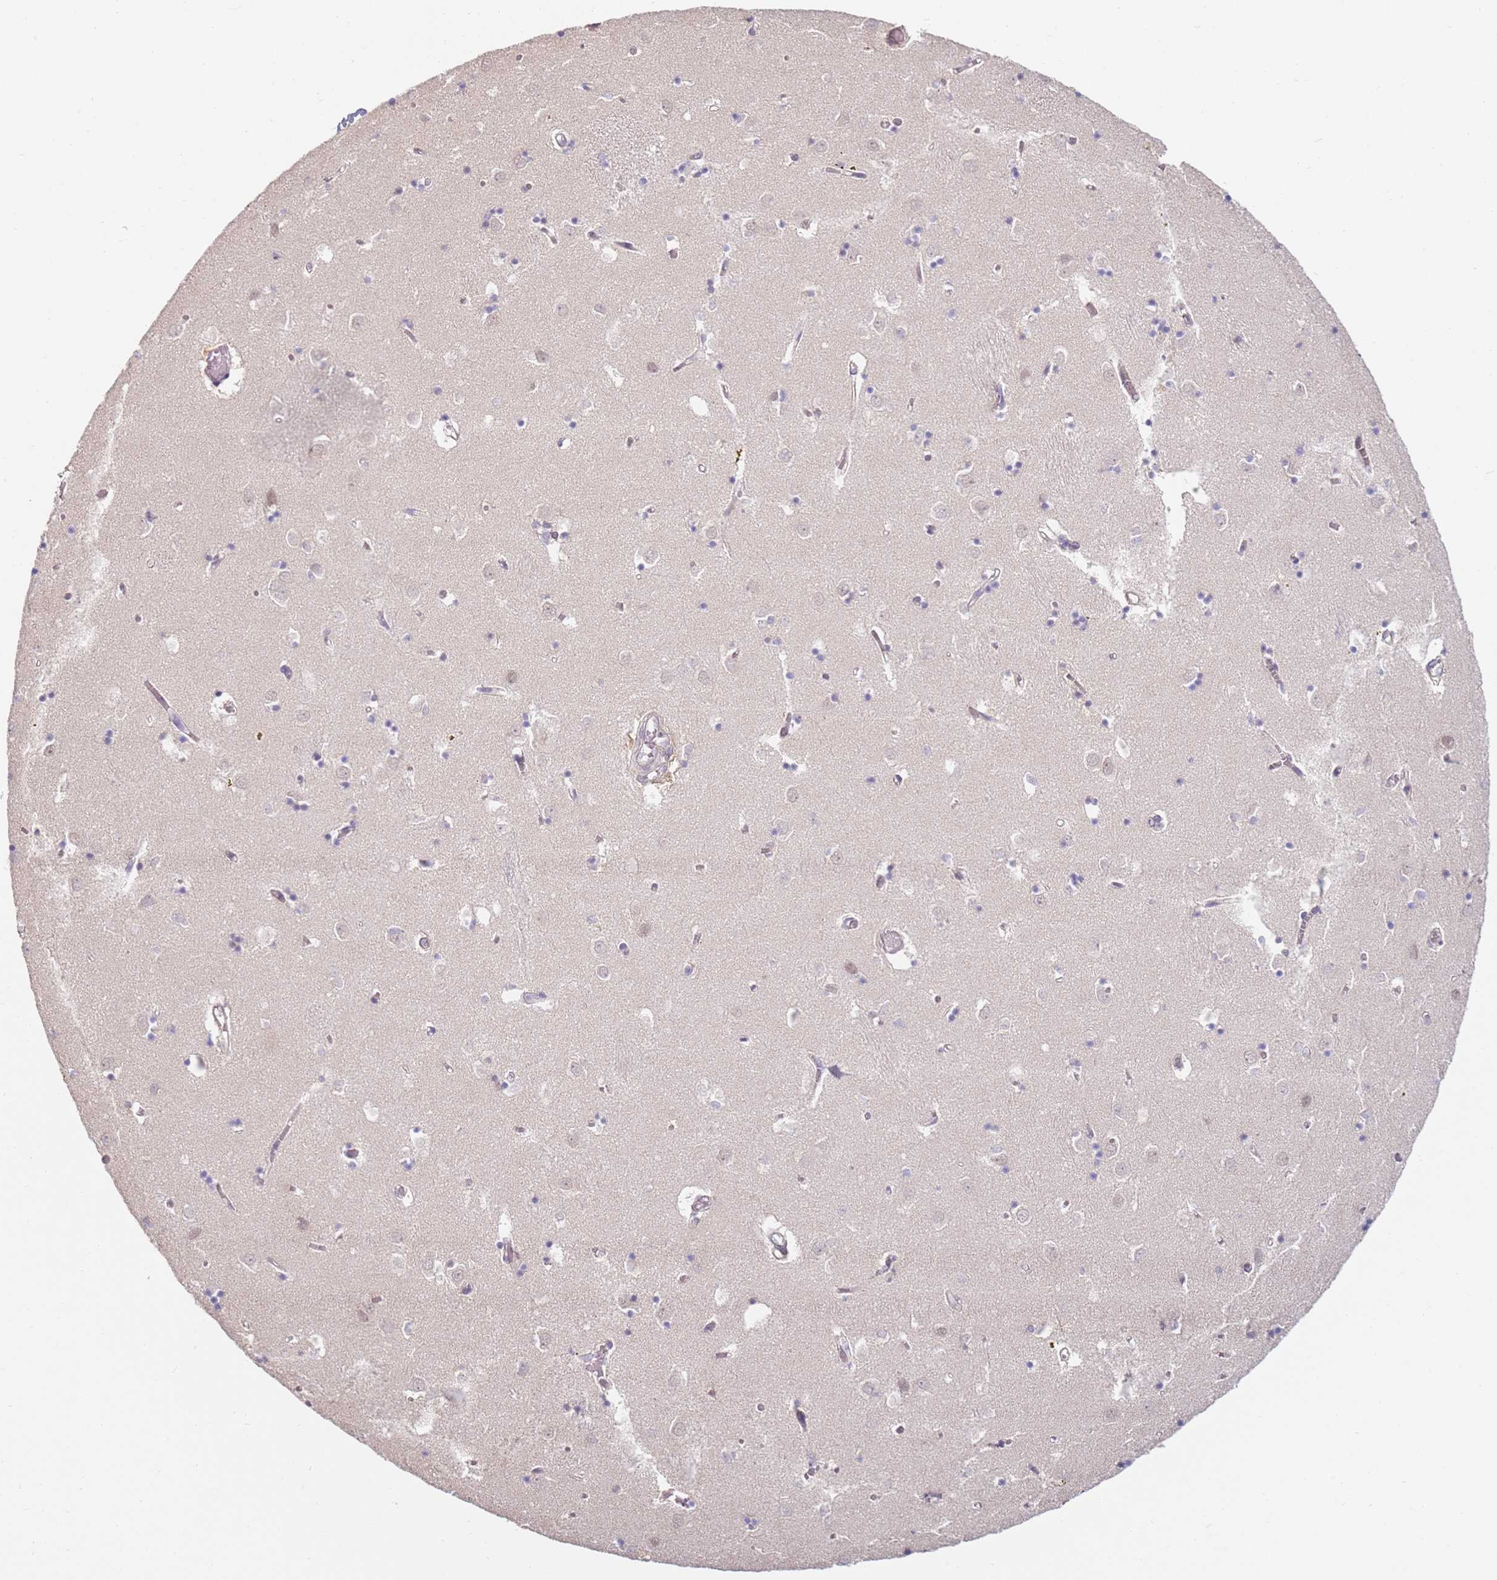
{"staining": {"intensity": "negative", "quantity": "none", "location": "none"}, "tissue": "caudate", "cell_type": "Glial cells", "image_type": "normal", "snomed": [{"axis": "morphology", "description": "Normal tissue, NOS"}, {"axis": "topography", "description": "Lateral ventricle wall"}], "caption": "This is an immunohistochemistry photomicrograph of benign caudate. There is no positivity in glial cells.", "gene": "WDR93", "patient": {"sex": "male", "age": 70}}